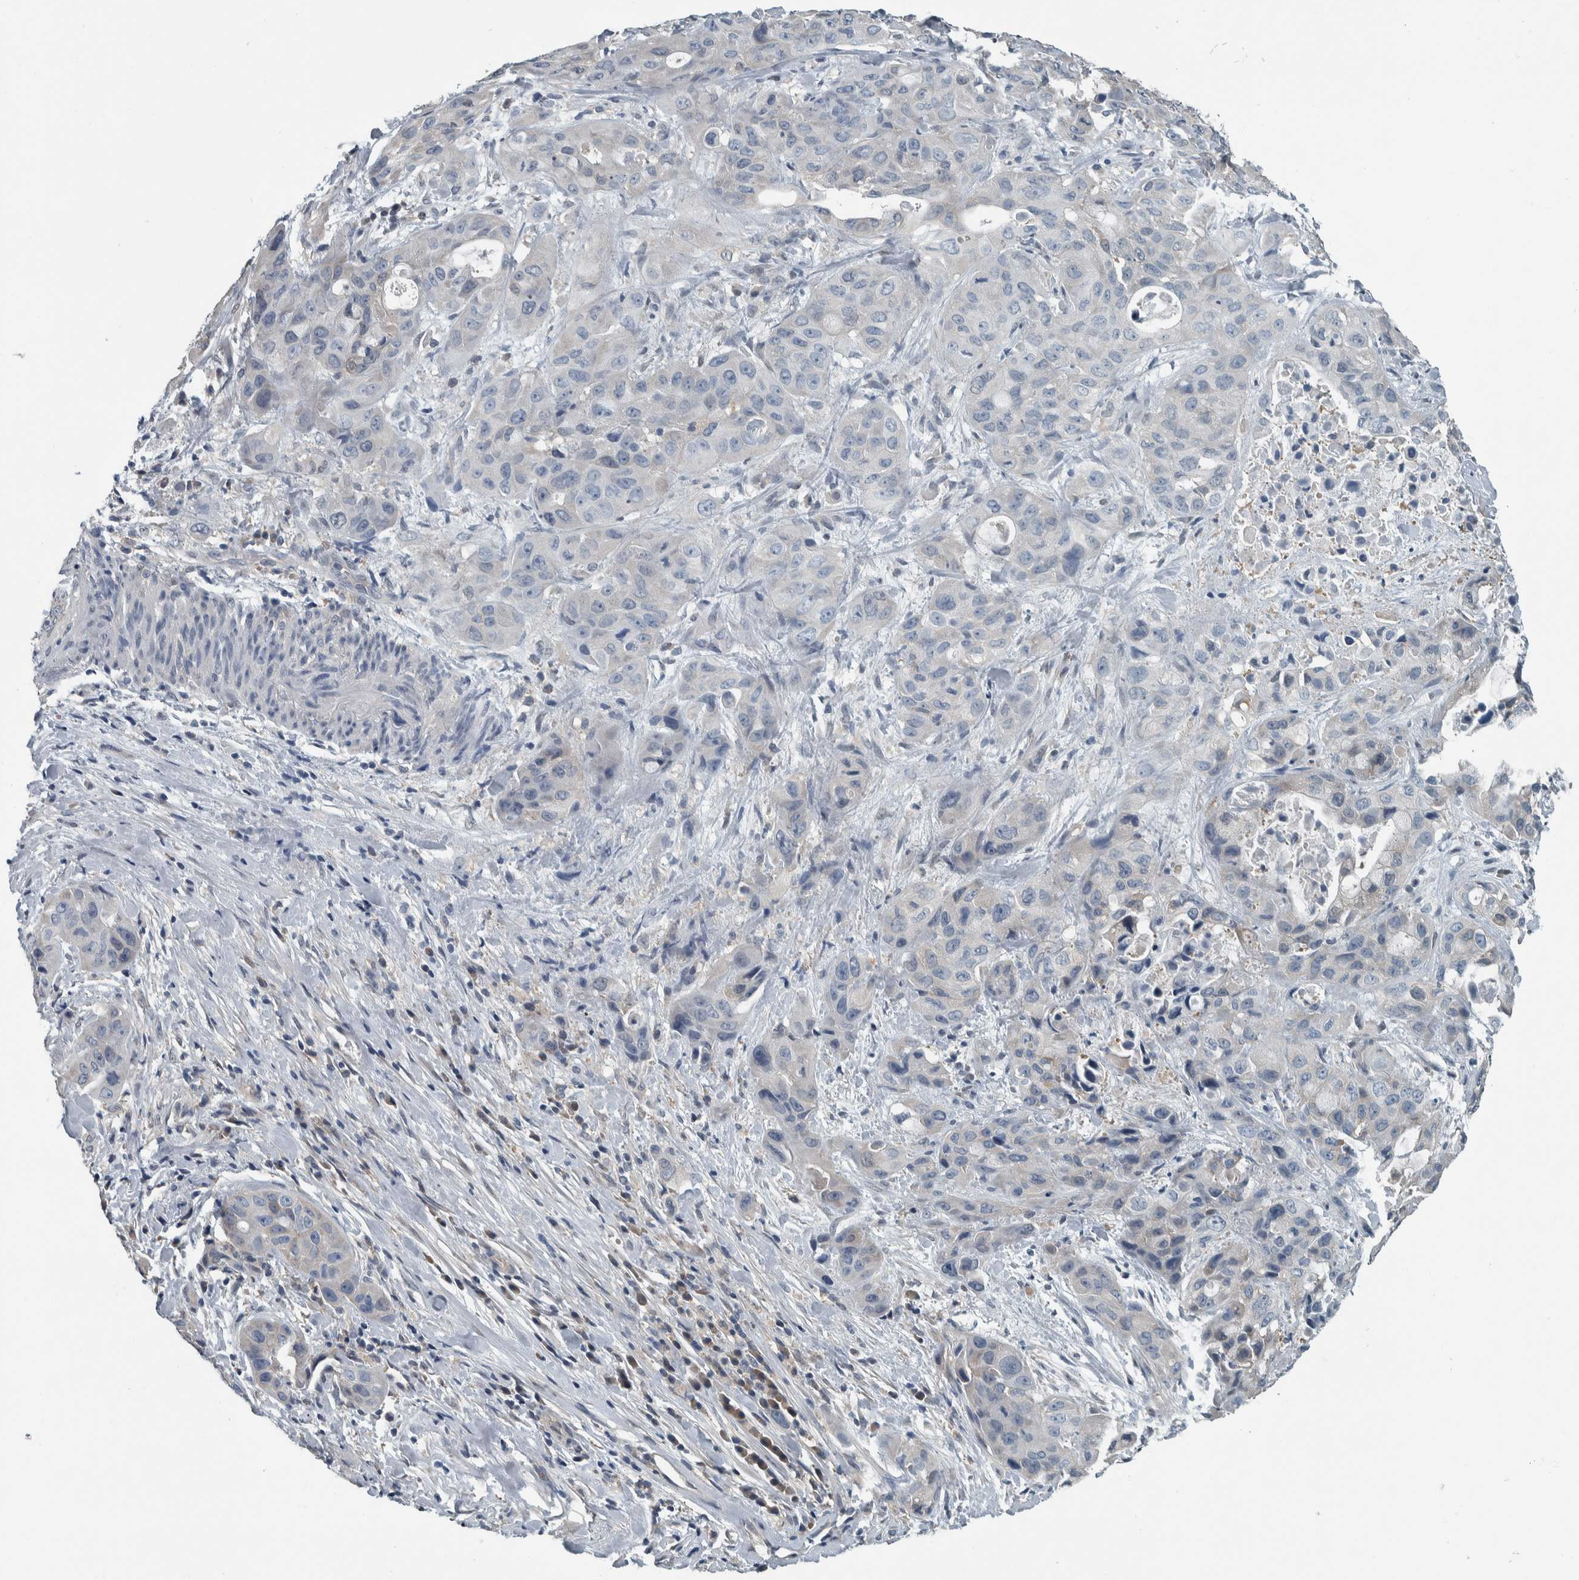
{"staining": {"intensity": "negative", "quantity": "none", "location": "none"}, "tissue": "pancreatic cancer", "cell_type": "Tumor cells", "image_type": "cancer", "snomed": [{"axis": "morphology", "description": "Adenocarcinoma, NOS"}, {"axis": "topography", "description": "Pancreas"}], "caption": "Immunohistochemical staining of human adenocarcinoma (pancreatic) displays no significant expression in tumor cells.", "gene": "ALAD", "patient": {"sex": "male", "age": 53}}